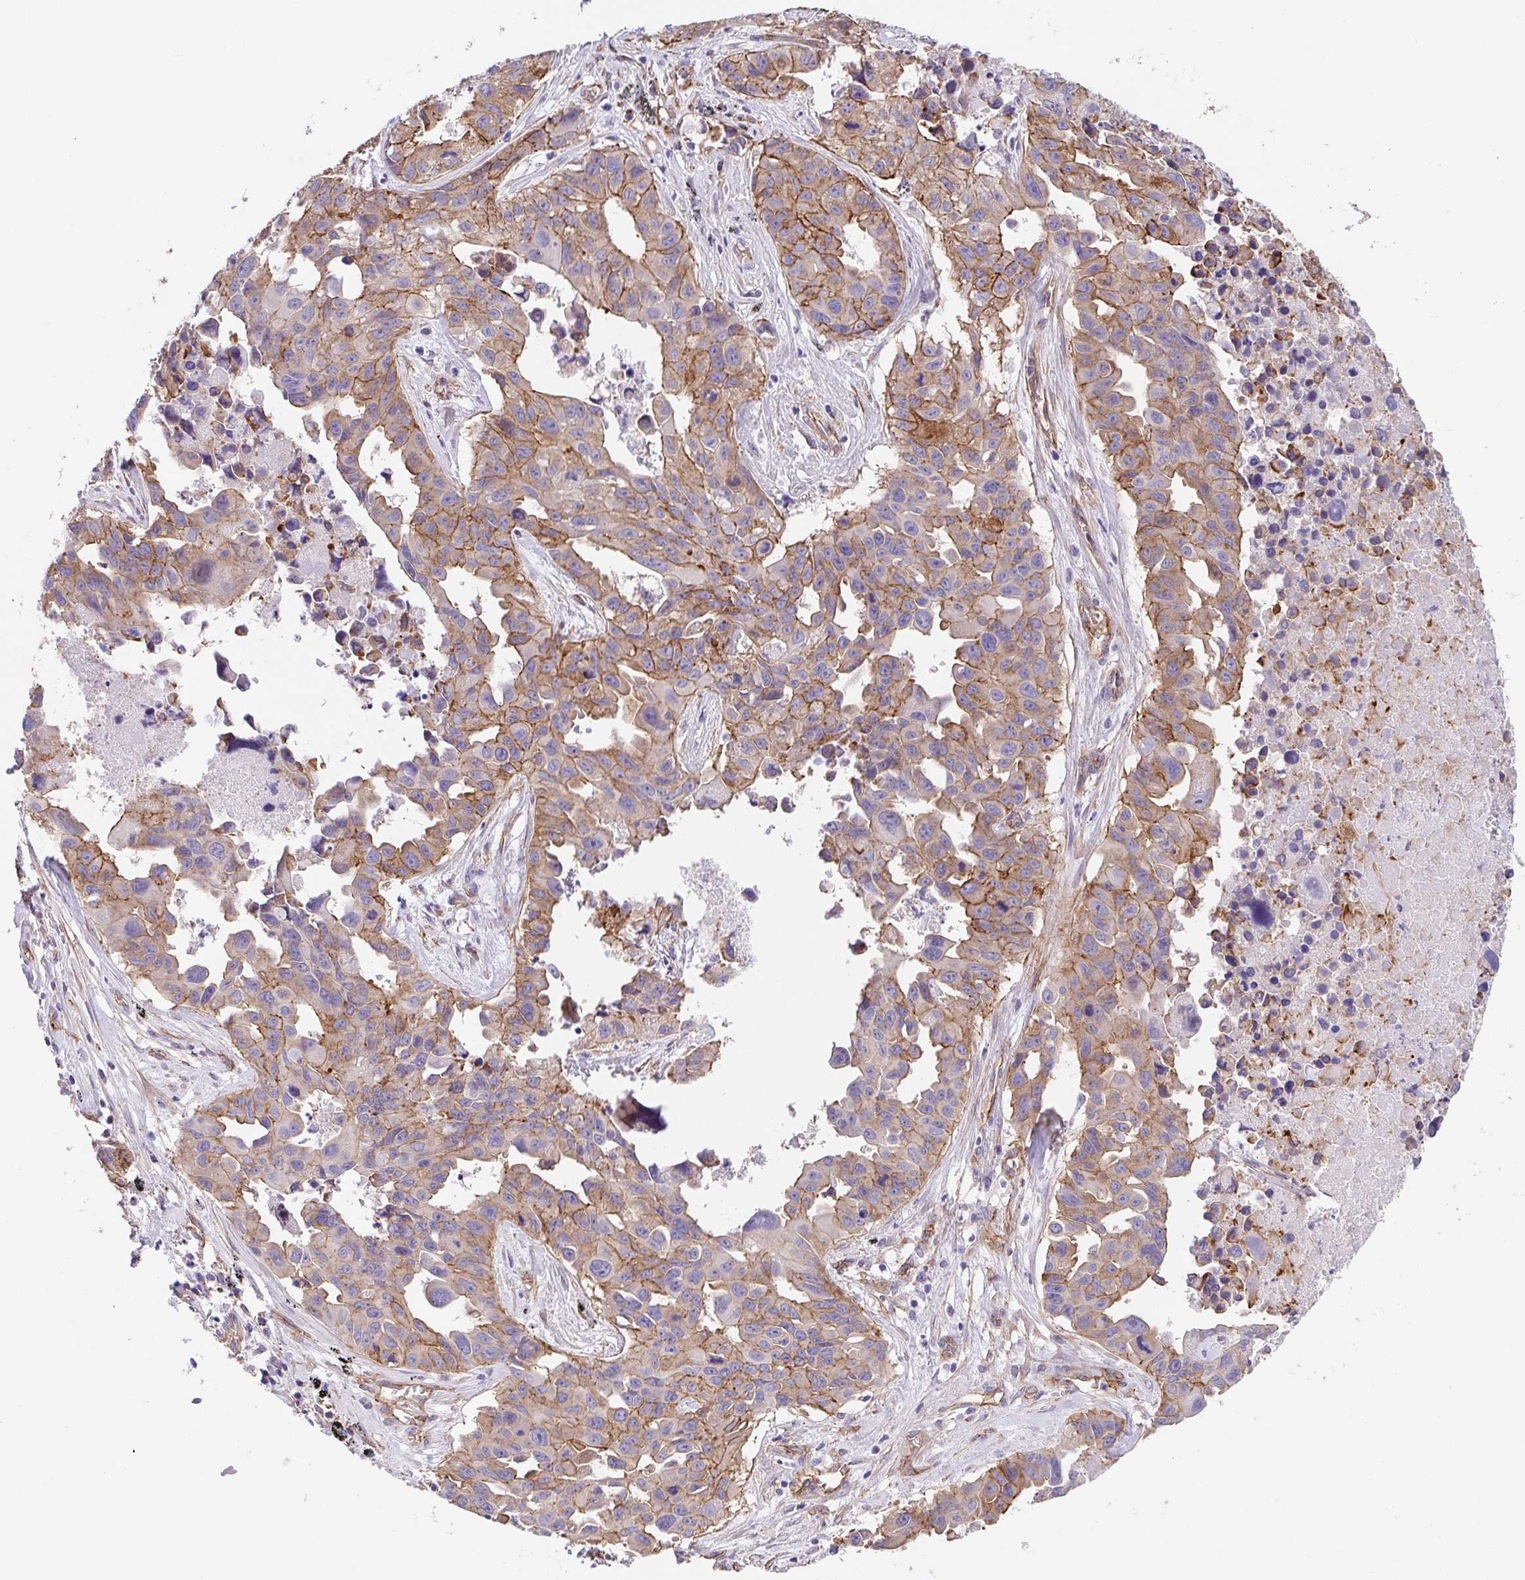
{"staining": {"intensity": "moderate", "quantity": "25%-75%", "location": "cytoplasmic/membranous"}, "tissue": "lung cancer", "cell_type": "Tumor cells", "image_type": "cancer", "snomed": [{"axis": "morphology", "description": "Adenocarcinoma, NOS"}, {"axis": "topography", "description": "Lymph node"}, {"axis": "topography", "description": "Lung"}], "caption": "Moderate cytoplasmic/membranous positivity is identified in about 25%-75% of tumor cells in lung adenocarcinoma. The protein of interest is shown in brown color, while the nuclei are stained blue.", "gene": "DBN1", "patient": {"sex": "male", "age": 64}}